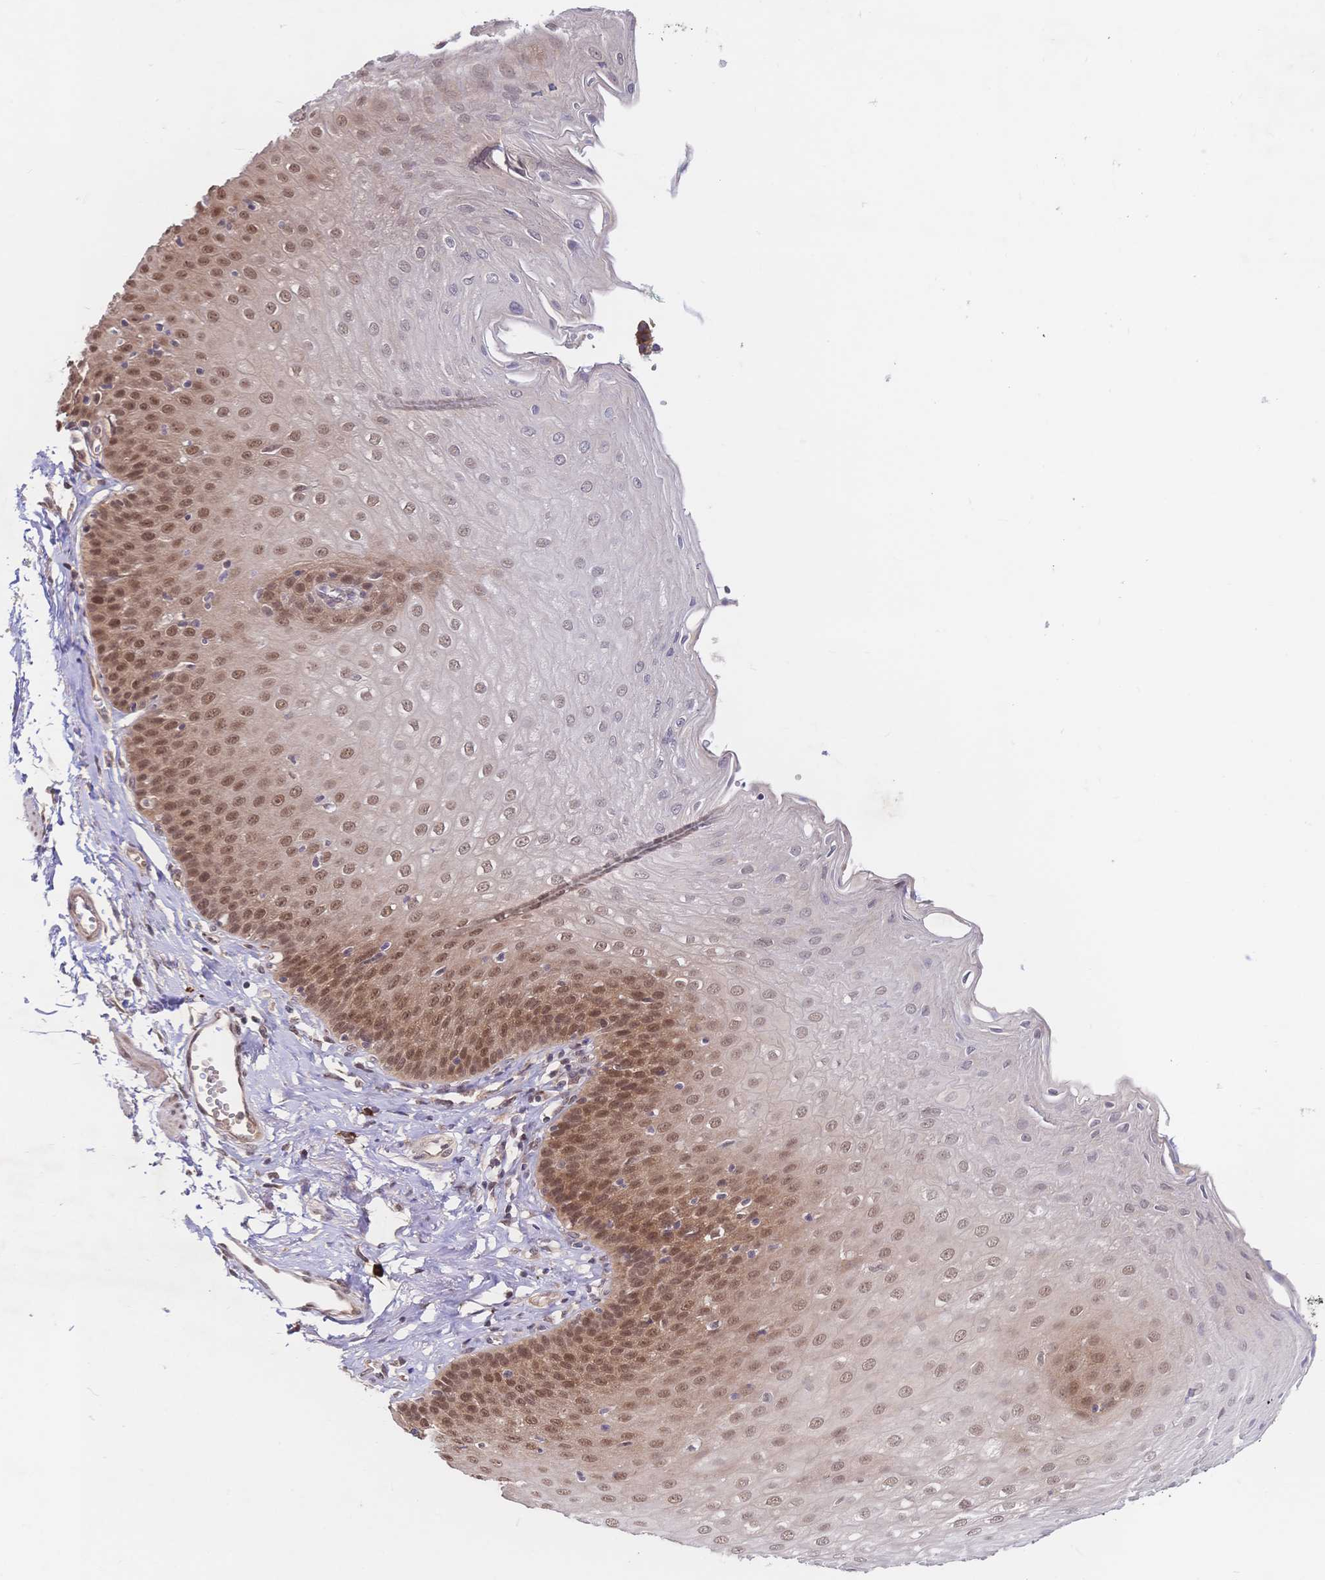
{"staining": {"intensity": "moderate", "quantity": ">75%", "location": "nuclear"}, "tissue": "esophagus", "cell_type": "Squamous epithelial cells", "image_type": "normal", "snomed": [{"axis": "morphology", "description": "Normal tissue, NOS"}, {"axis": "topography", "description": "Esophagus"}], "caption": "Immunohistochemical staining of benign human esophagus displays >75% levels of moderate nuclear protein staining in about >75% of squamous epithelial cells. (DAB (3,3'-diaminobenzidine) = brown stain, brightfield microscopy at high magnification).", "gene": "LMO4", "patient": {"sex": "female", "age": 81}}